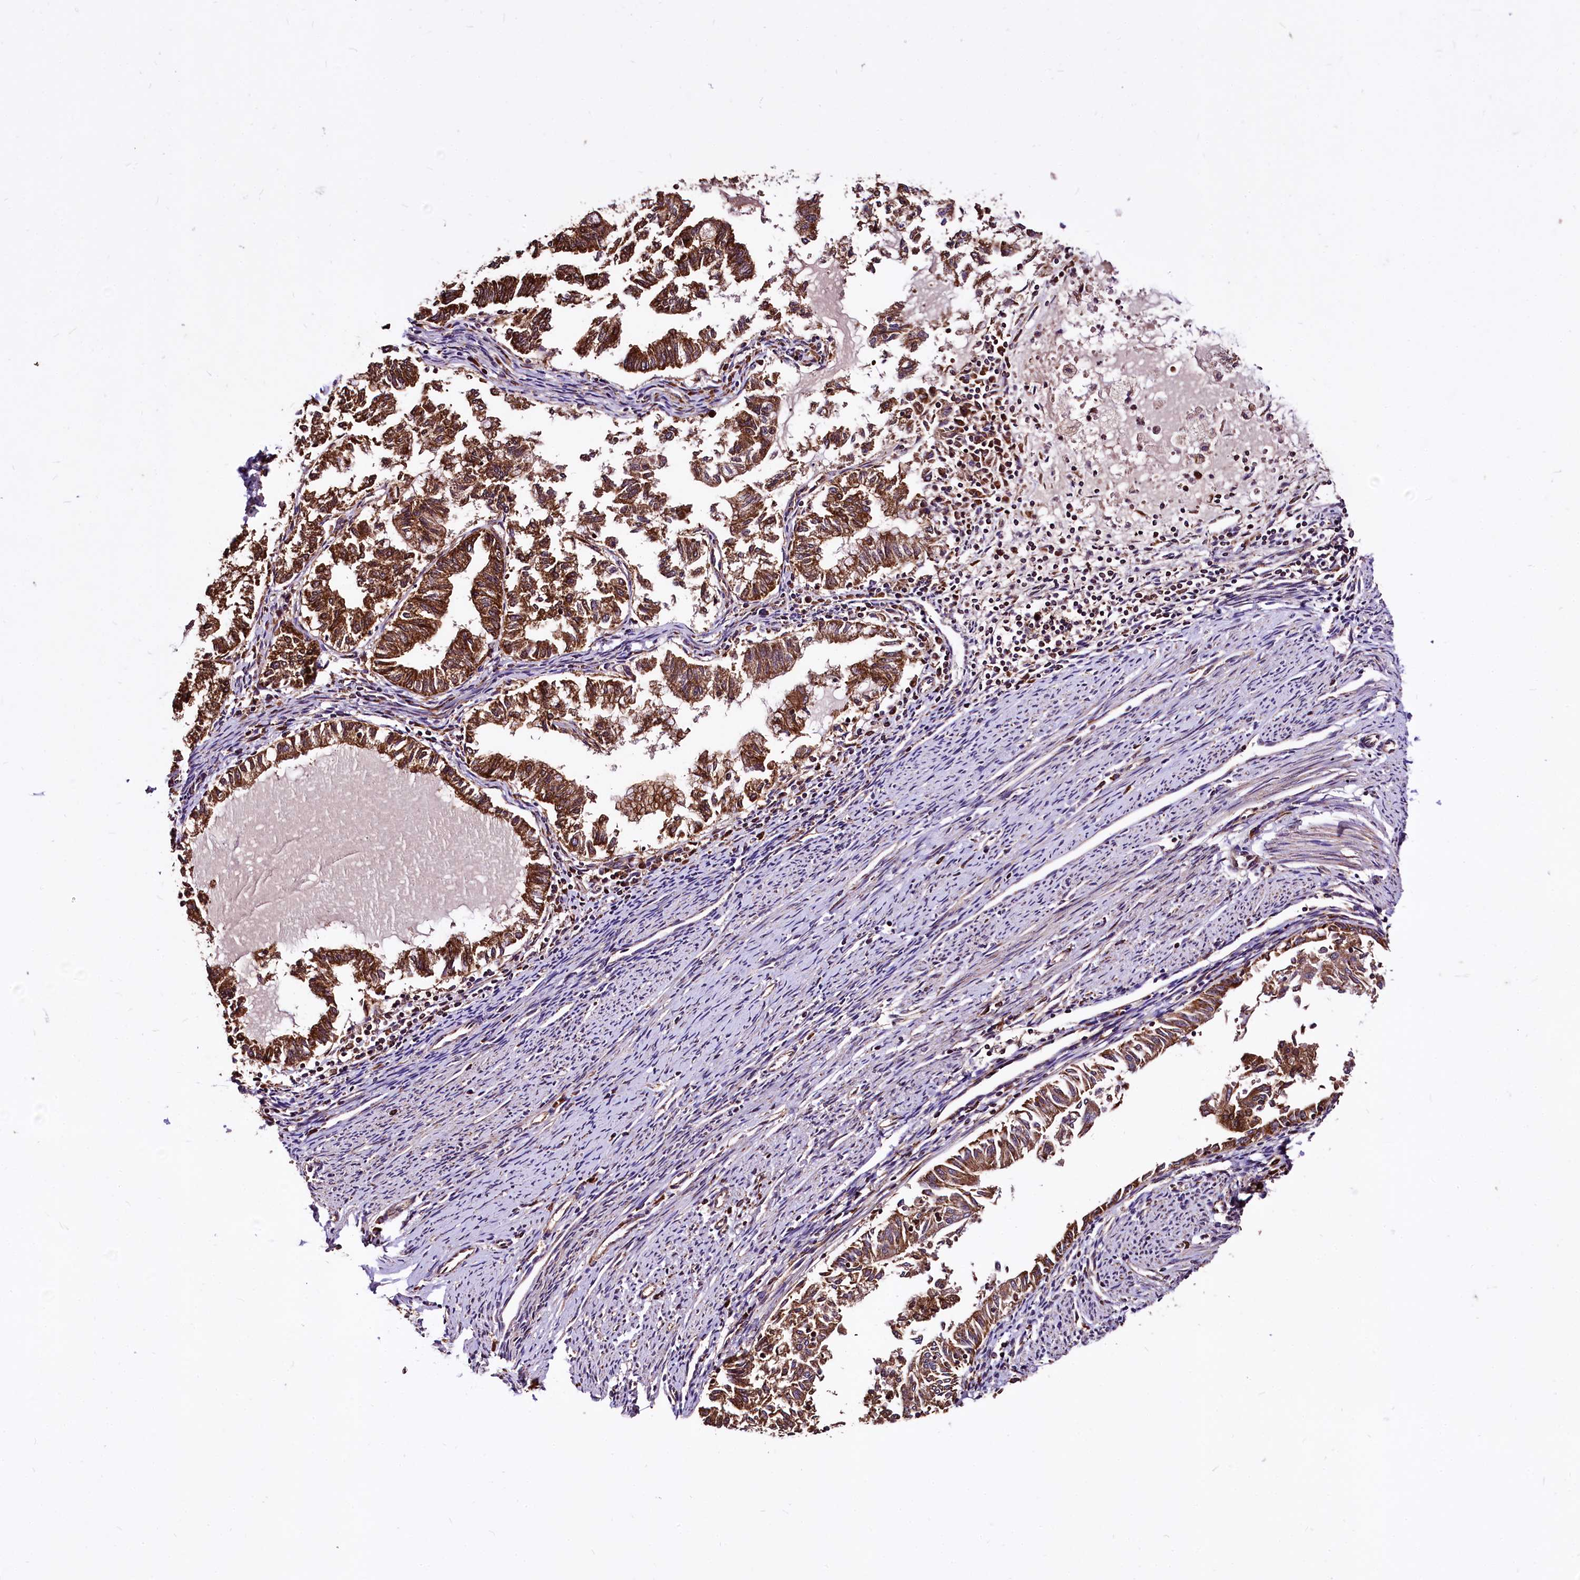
{"staining": {"intensity": "strong", "quantity": ">75%", "location": "cytoplasmic/membranous"}, "tissue": "endometrial cancer", "cell_type": "Tumor cells", "image_type": "cancer", "snomed": [{"axis": "morphology", "description": "Adenocarcinoma, NOS"}, {"axis": "topography", "description": "Endometrium"}], "caption": "IHC of endometrial cancer shows high levels of strong cytoplasmic/membranous expression in about >75% of tumor cells. Immunohistochemistry stains the protein of interest in brown and the nuclei are stained blue.", "gene": "LRSAM1", "patient": {"sex": "female", "age": 79}}